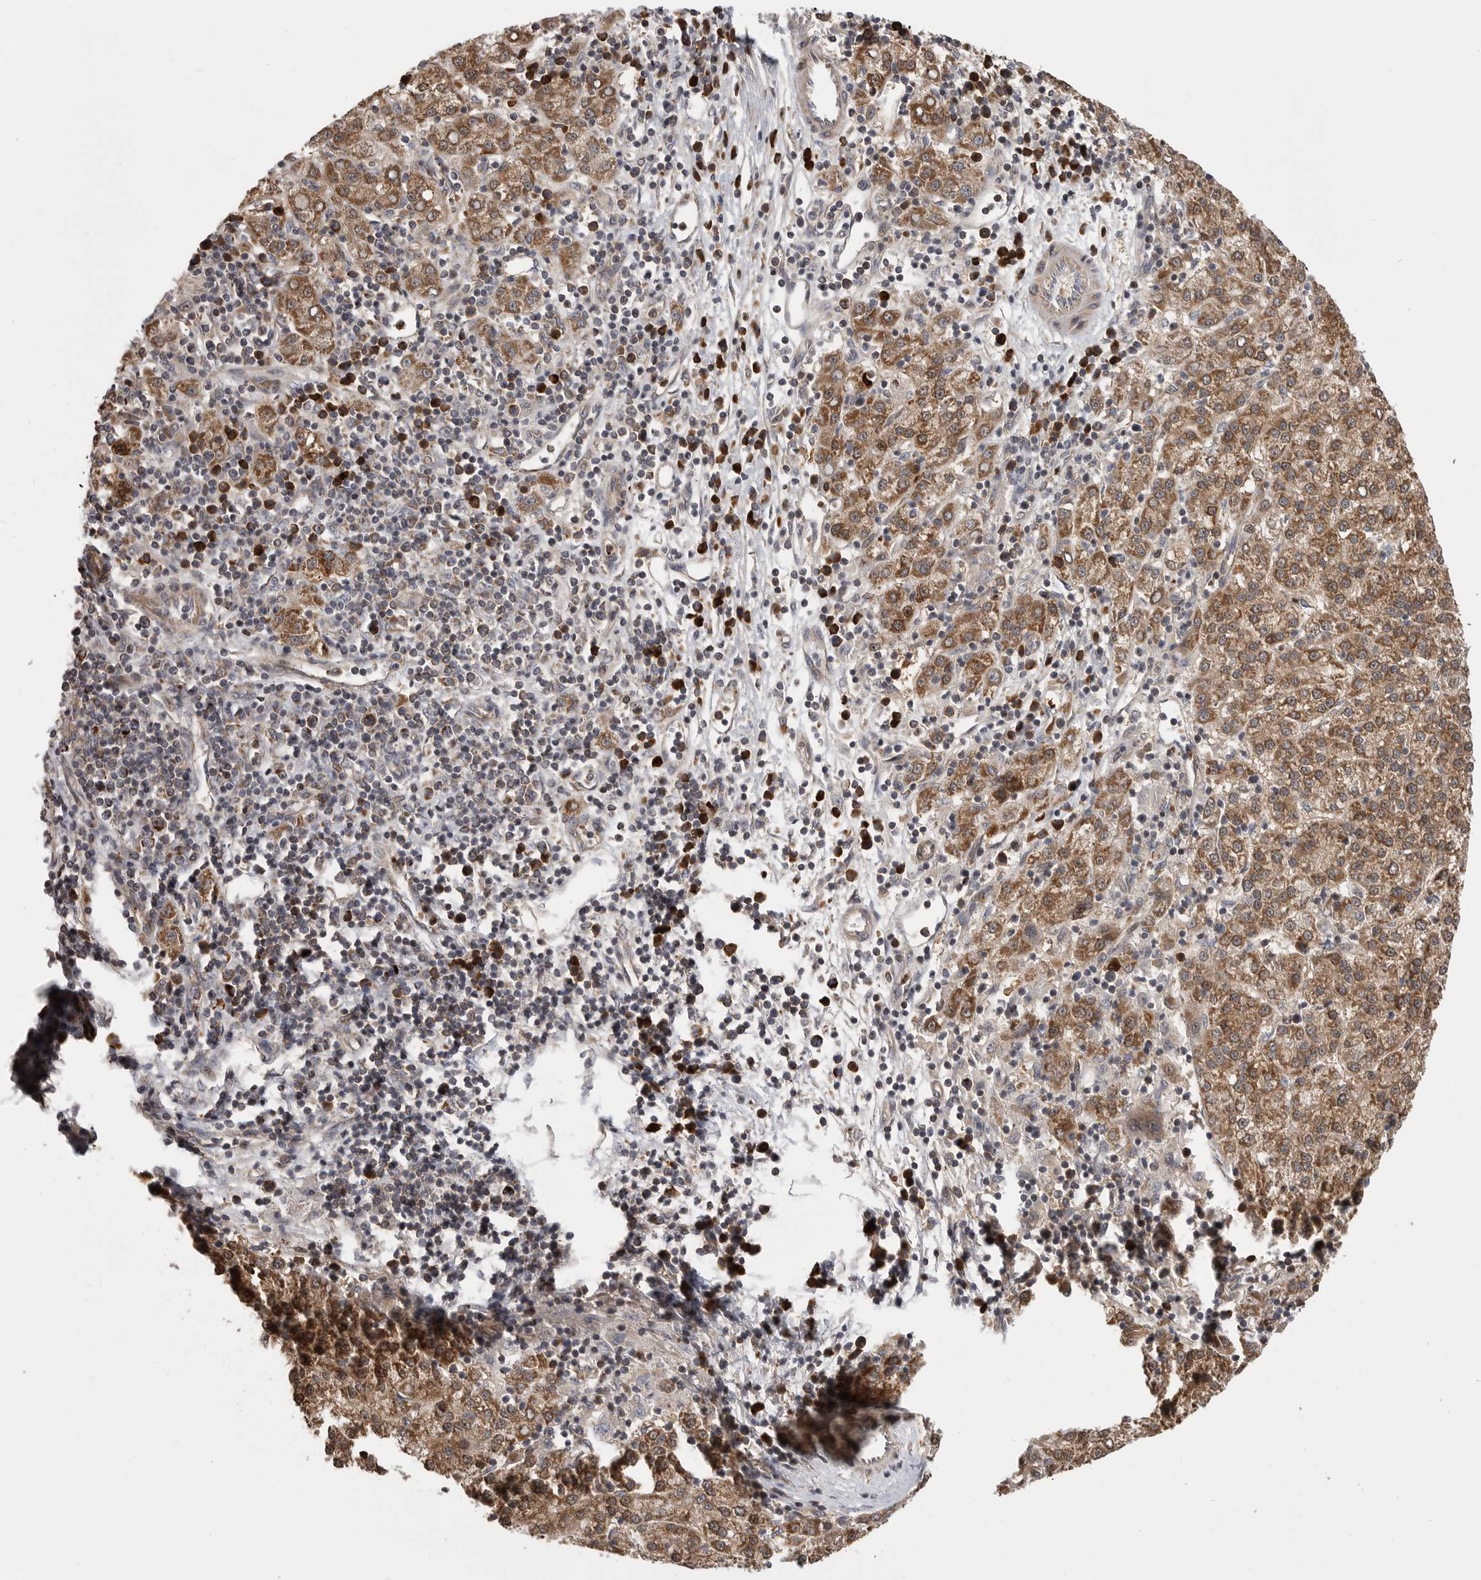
{"staining": {"intensity": "moderate", "quantity": ">75%", "location": "cytoplasmic/membranous"}, "tissue": "liver cancer", "cell_type": "Tumor cells", "image_type": "cancer", "snomed": [{"axis": "morphology", "description": "Carcinoma, Hepatocellular, NOS"}, {"axis": "topography", "description": "Liver"}], "caption": "About >75% of tumor cells in hepatocellular carcinoma (liver) display moderate cytoplasmic/membranous protein expression as visualized by brown immunohistochemical staining.", "gene": "OXR1", "patient": {"sex": "female", "age": 58}}